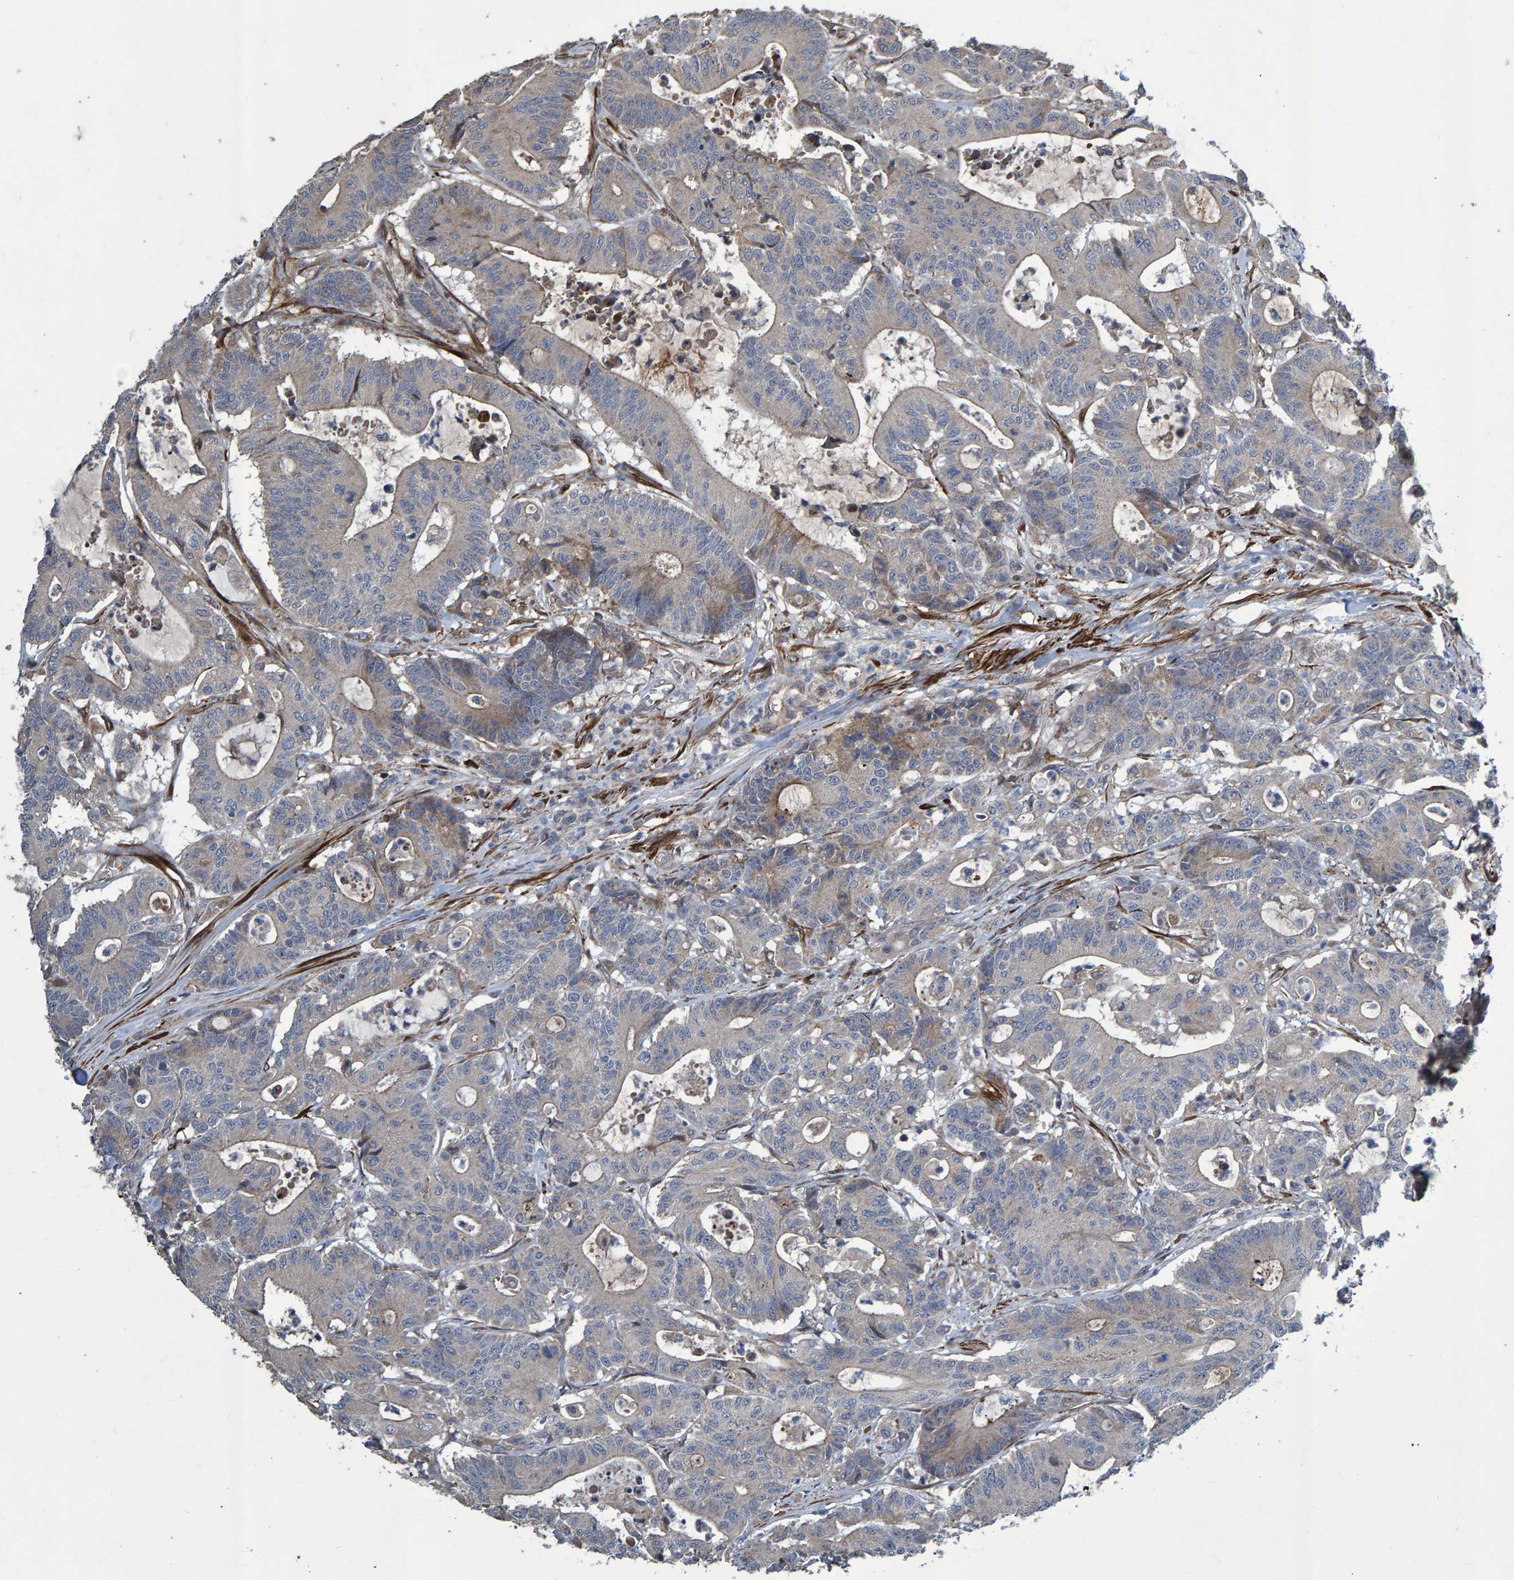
{"staining": {"intensity": "weak", "quantity": "<25%", "location": "cytoplasmic/membranous"}, "tissue": "colorectal cancer", "cell_type": "Tumor cells", "image_type": "cancer", "snomed": [{"axis": "morphology", "description": "Adenocarcinoma, NOS"}, {"axis": "topography", "description": "Colon"}], "caption": "Micrograph shows no significant protein expression in tumor cells of colorectal adenocarcinoma.", "gene": "SLIT2", "patient": {"sex": "female", "age": 84}}